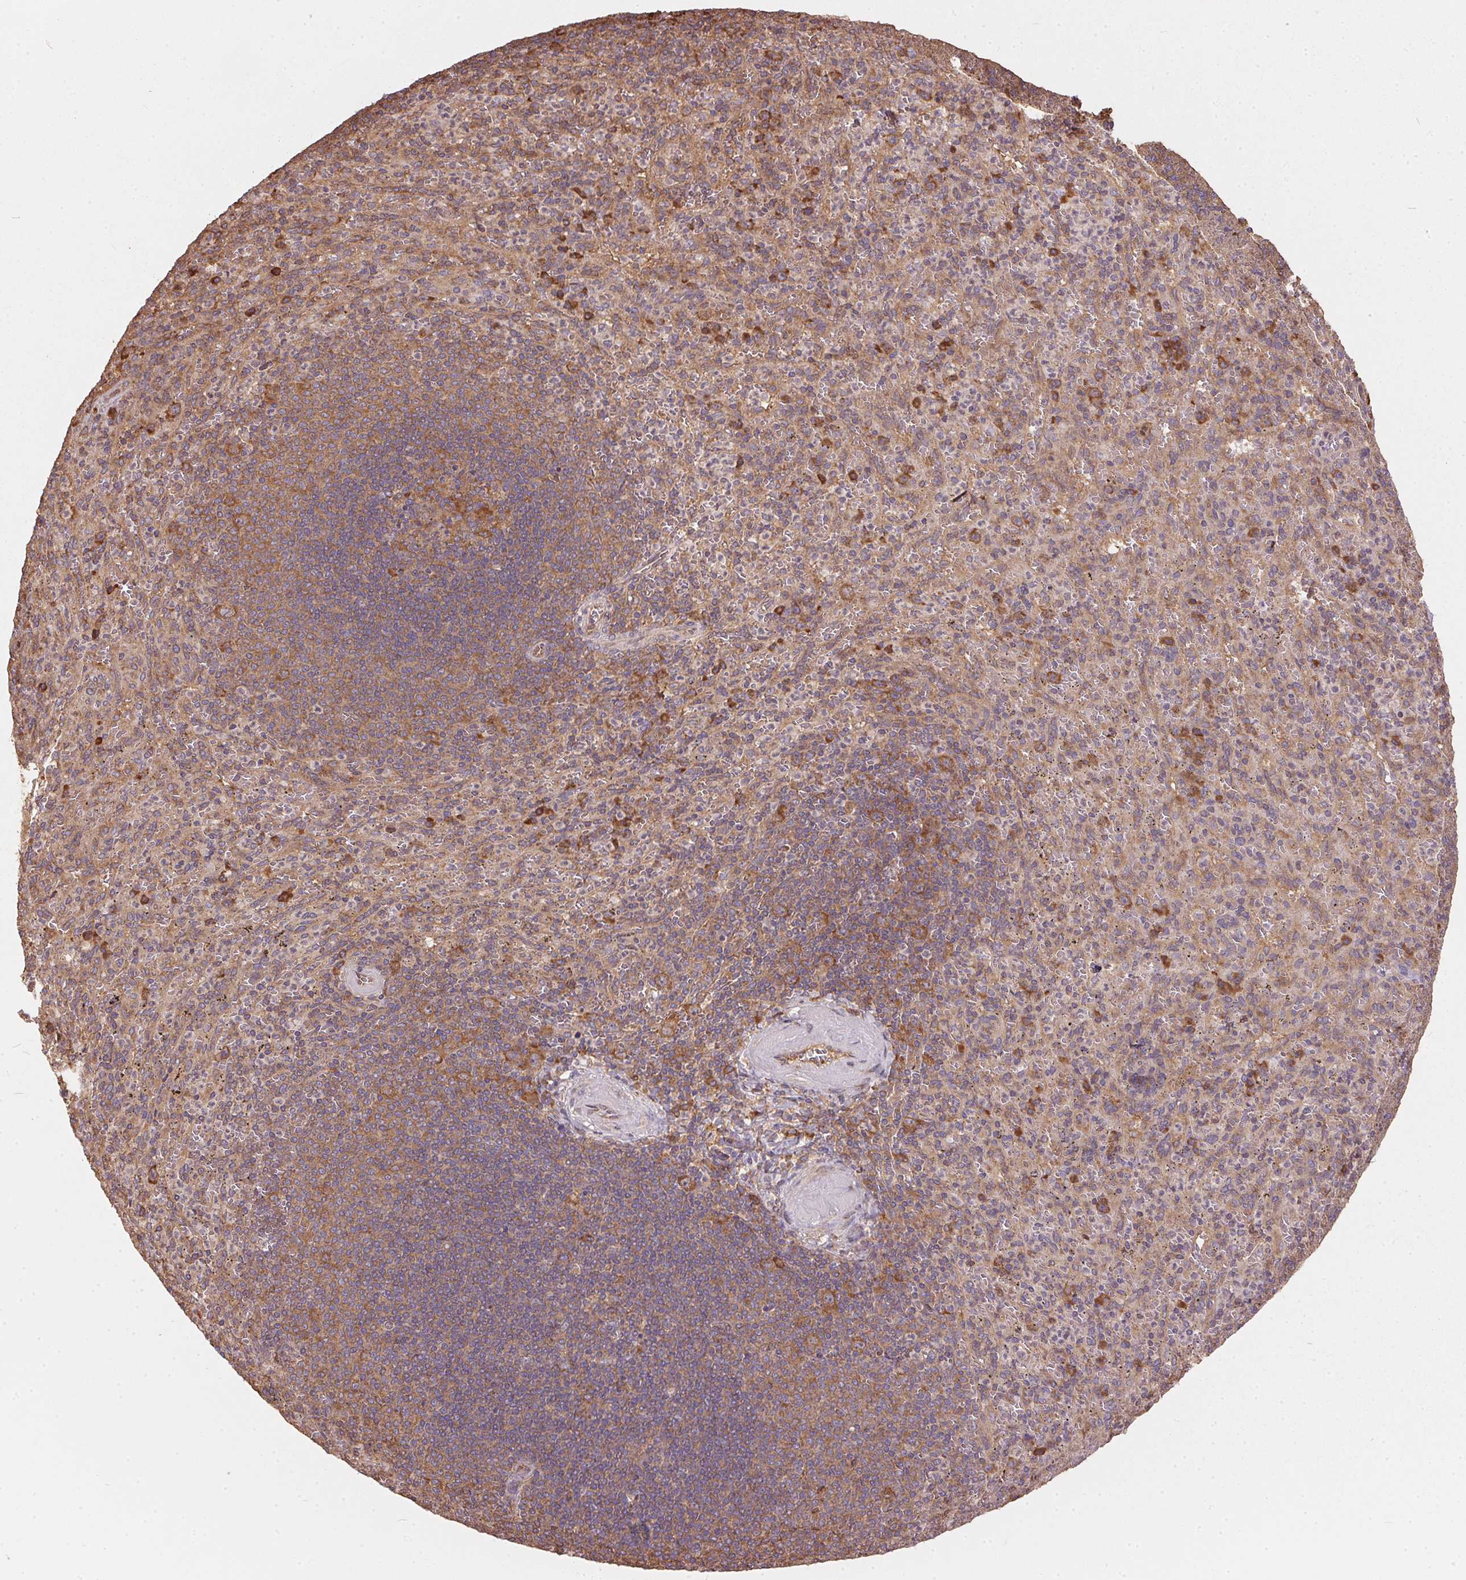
{"staining": {"intensity": "moderate", "quantity": "<25%", "location": "cytoplasmic/membranous"}, "tissue": "spleen", "cell_type": "Cells in red pulp", "image_type": "normal", "snomed": [{"axis": "morphology", "description": "Normal tissue, NOS"}, {"axis": "topography", "description": "Spleen"}], "caption": "This photomicrograph shows unremarkable spleen stained with IHC to label a protein in brown. The cytoplasmic/membranous of cells in red pulp show moderate positivity for the protein. Nuclei are counter-stained blue.", "gene": "EIF2S1", "patient": {"sex": "male", "age": 57}}